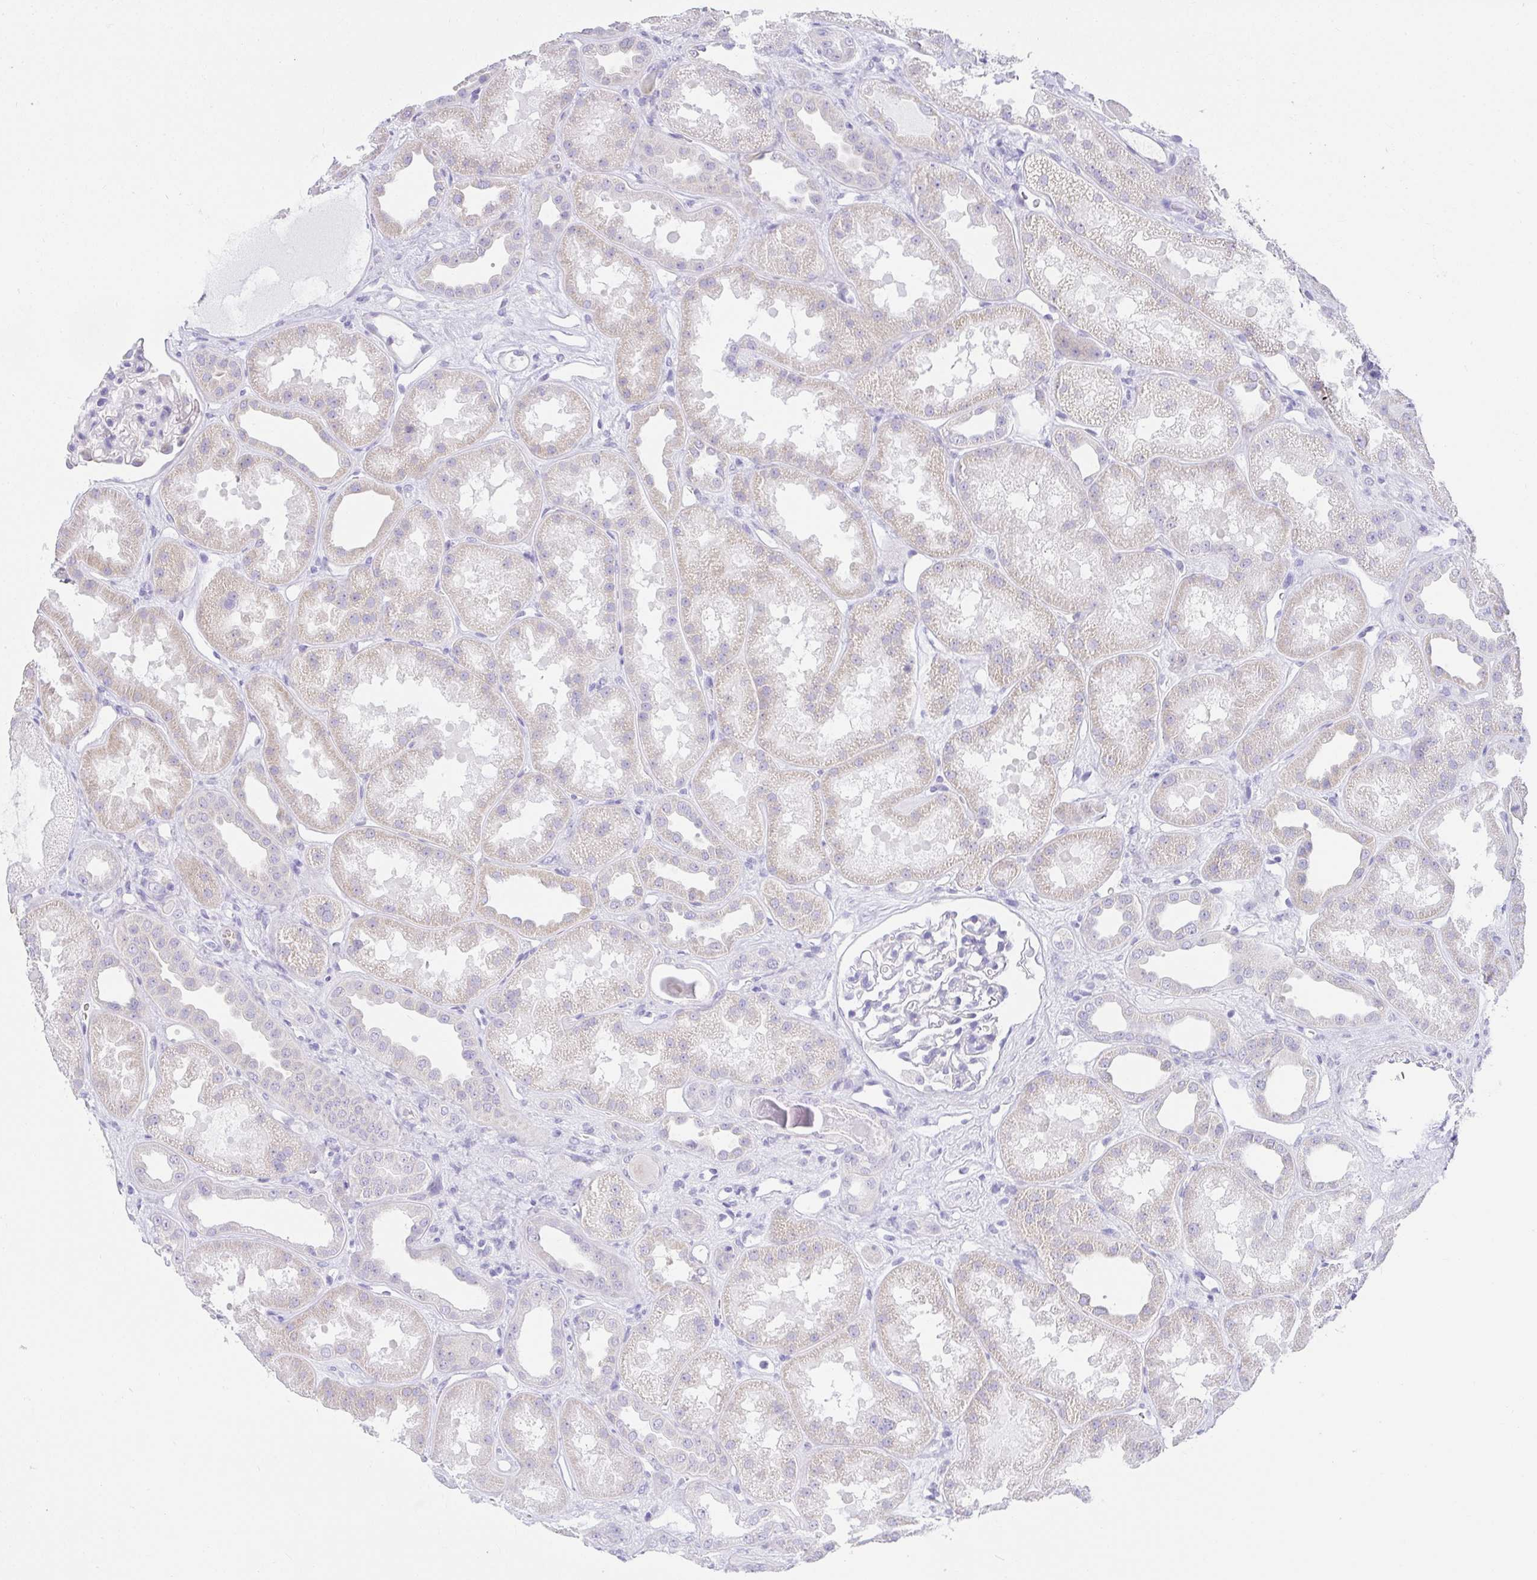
{"staining": {"intensity": "negative", "quantity": "none", "location": "none"}, "tissue": "kidney", "cell_type": "Cells in glomeruli", "image_type": "normal", "snomed": [{"axis": "morphology", "description": "Normal tissue, NOS"}, {"axis": "topography", "description": "Kidney"}], "caption": "Immunohistochemistry (IHC) micrograph of benign kidney: human kidney stained with DAB shows no significant protein staining in cells in glomeruli. (DAB immunohistochemistry visualized using brightfield microscopy, high magnification).", "gene": "VGLL1", "patient": {"sex": "male", "age": 61}}